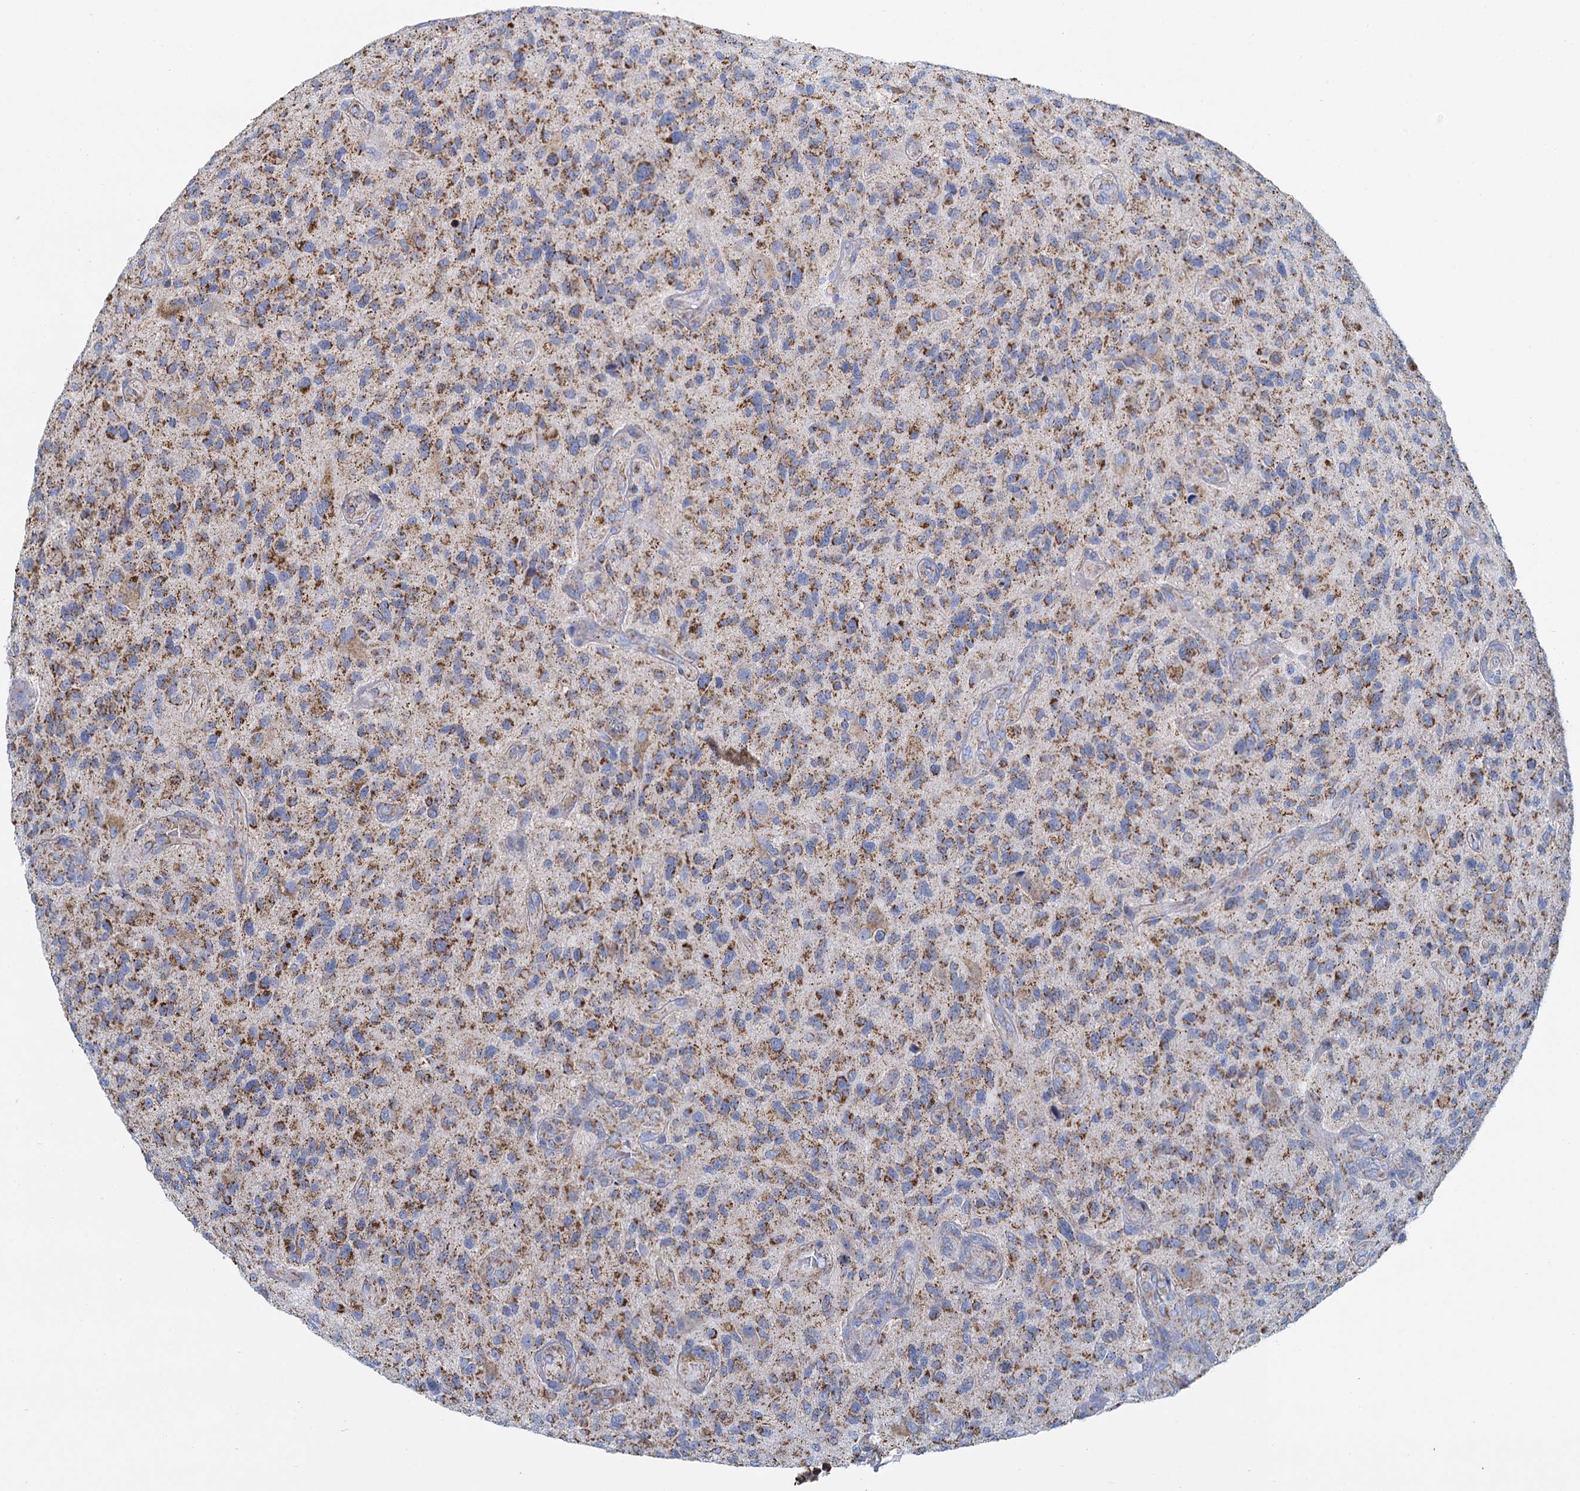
{"staining": {"intensity": "moderate", "quantity": ">75%", "location": "cytoplasmic/membranous"}, "tissue": "glioma", "cell_type": "Tumor cells", "image_type": "cancer", "snomed": [{"axis": "morphology", "description": "Glioma, malignant, High grade"}, {"axis": "topography", "description": "Brain"}], "caption": "Tumor cells exhibit moderate cytoplasmic/membranous expression in approximately >75% of cells in glioma.", "gene": "CCP110", "patient": {"sex": "male", "age": 47}}